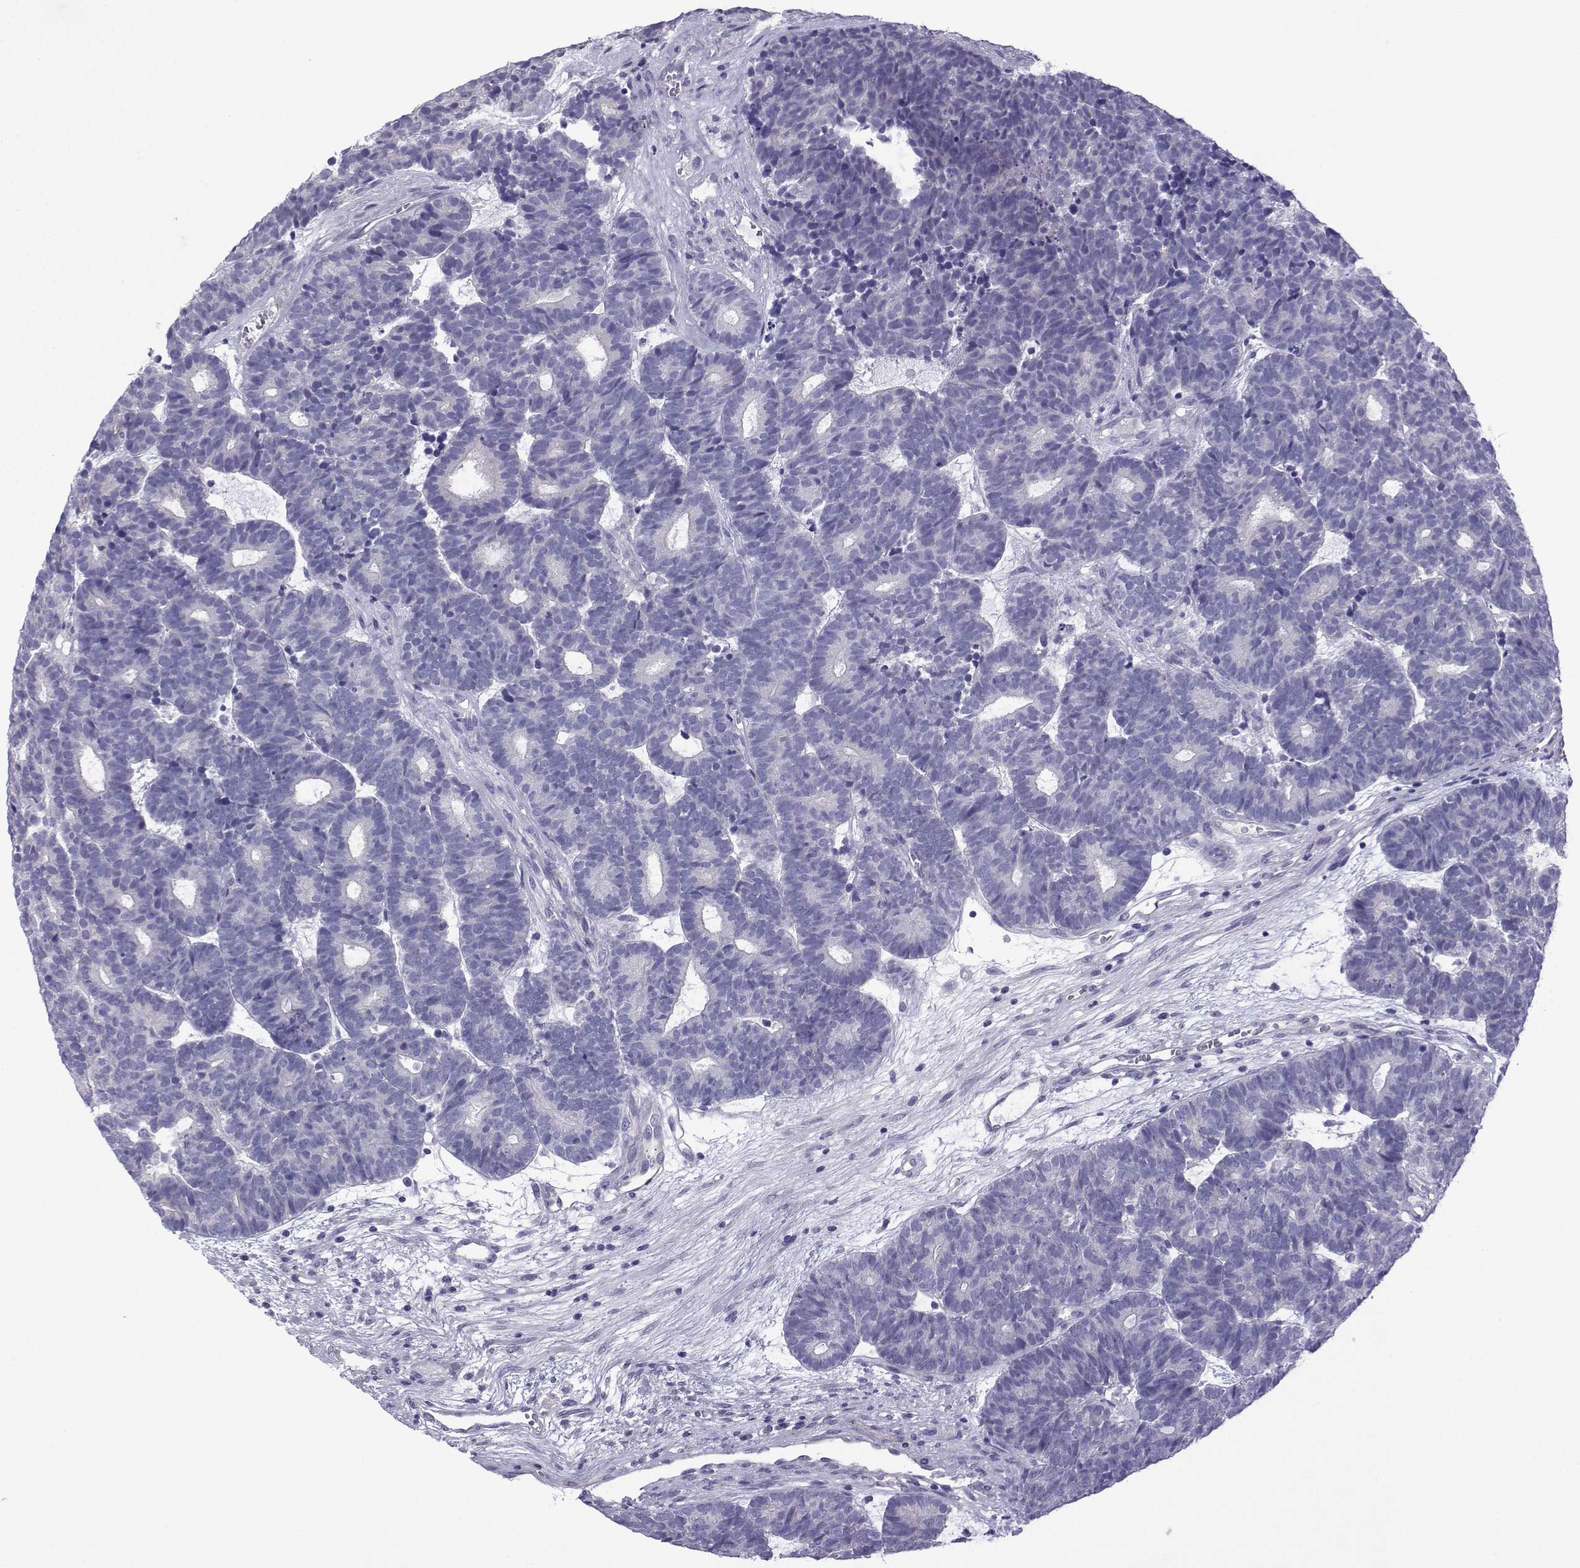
{"staining": {"intensity": "negative", "quantity": "none", "location": "none"}, "tissue": "head and neck cancer", "cell_type": "Tumor cells", "image_type": "cancer", "snomed": [{"axis": "morphology", "description": "Adenocarcinoma, NOS"}, {"axis": "topography", "description": "Head-Neck"}], "caption": "DAB immunohistochemical staining of human head and neck cancer displays no significant expression in tumor cells. (Stains: DAB immunohistochemistry (IHC) with hematoxylin counter stain, Microscopy: brightfield microscopy at high magnification).", "gene": "CFAP70", "patient": {"sex": "female", "age": 81}}